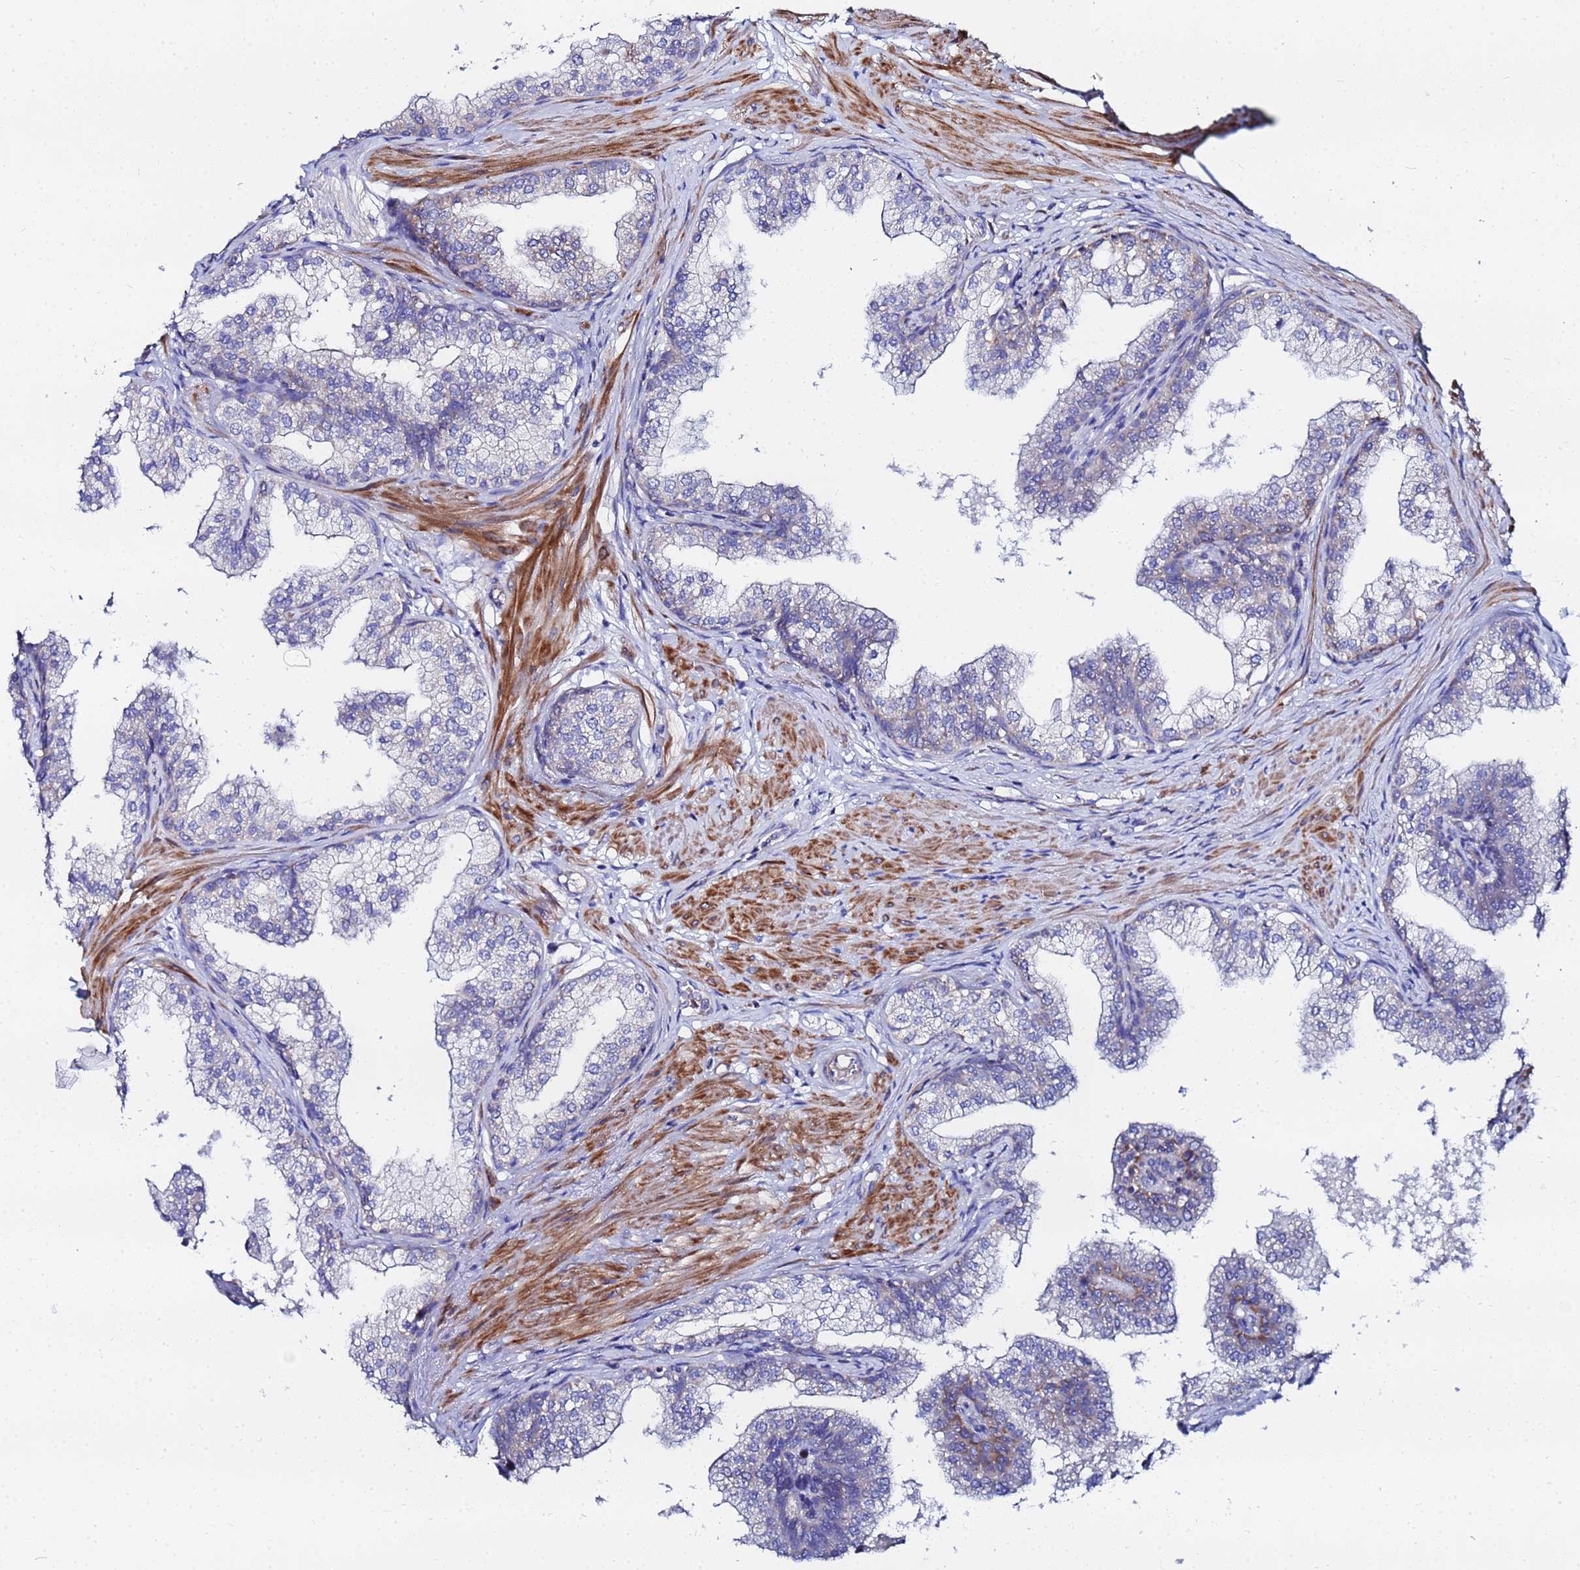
{"staining": {"intensity": "moderate", "quantity": "<25%", "location": "cytoplasmic/membranous"}, "tissue": "prostate", "cell_type": "Glandular cells", "image_type": "normal", "snomed": [{"axis": "morphology", "description": "Normal tissue, NOS"}, {"axis": "topography", "description": "Prostate"}], "caption": "Normal prostate displays moderate cytoplasmic/membranous expression in approximately <25% of glandular cells.", "gene": "FAHD2A", "patient": {"sex": "male", "age": 60}}